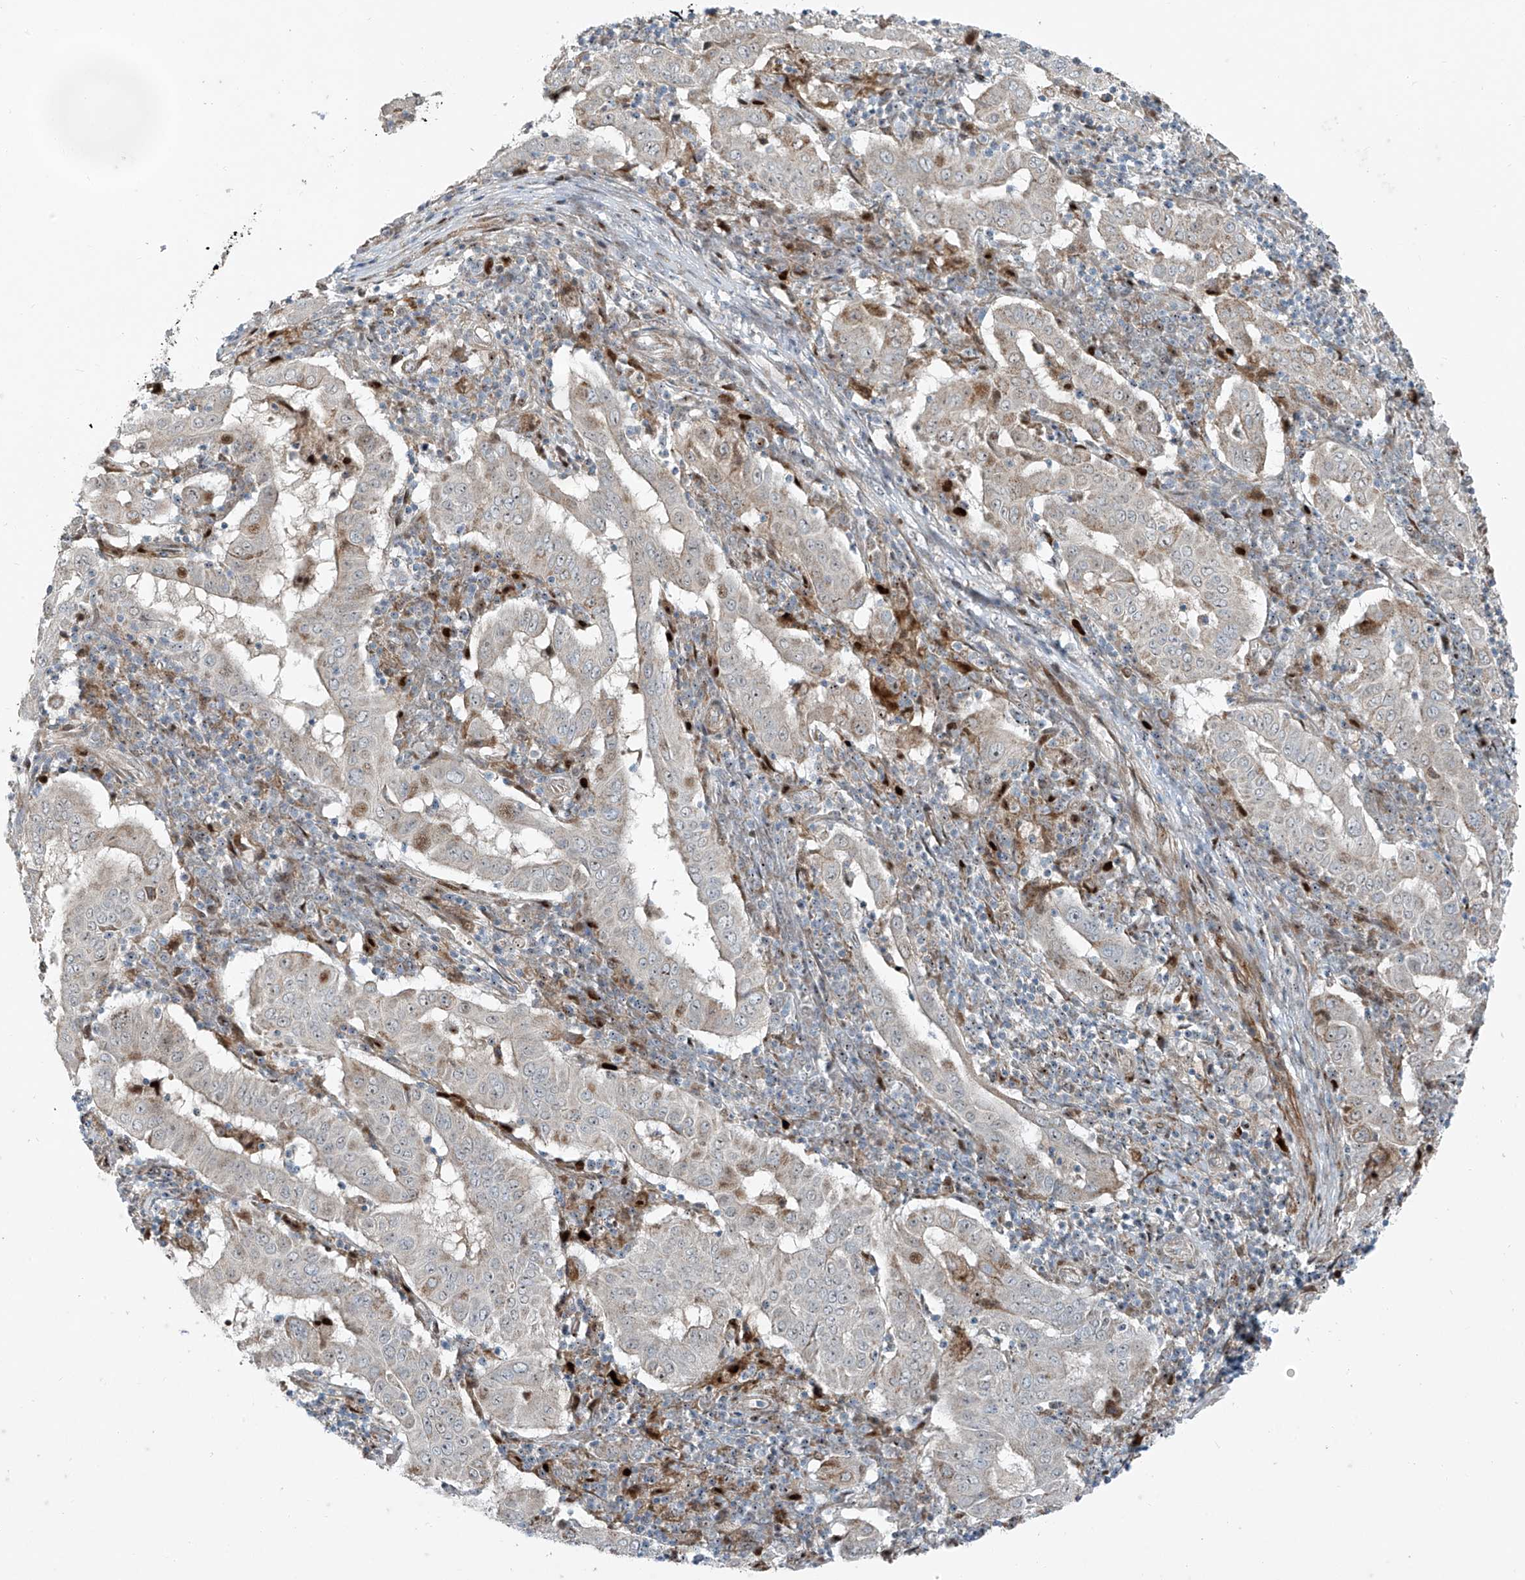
{"staining": {"intensity": "moderate", "quantity": "<25%", "location": "cytoplasmic/membranous,nuclear"}, "tissue": "pancreatic cancer", "cell_type": "Tumor cells", "image_type": "cancer", "snomed": [{"axis": "morphology", "description": "Adenocarcinoma, NOS"}, {"axis": "topography", "description": "Pancreas"}], "caption": "A brown stain shows moderate cytoplasmic/membranous and nuclear staining of a protein in pancreatic cancer tumor cells.", "gene": "PPCS", "patient": {"sex": "male", "age": 63}}